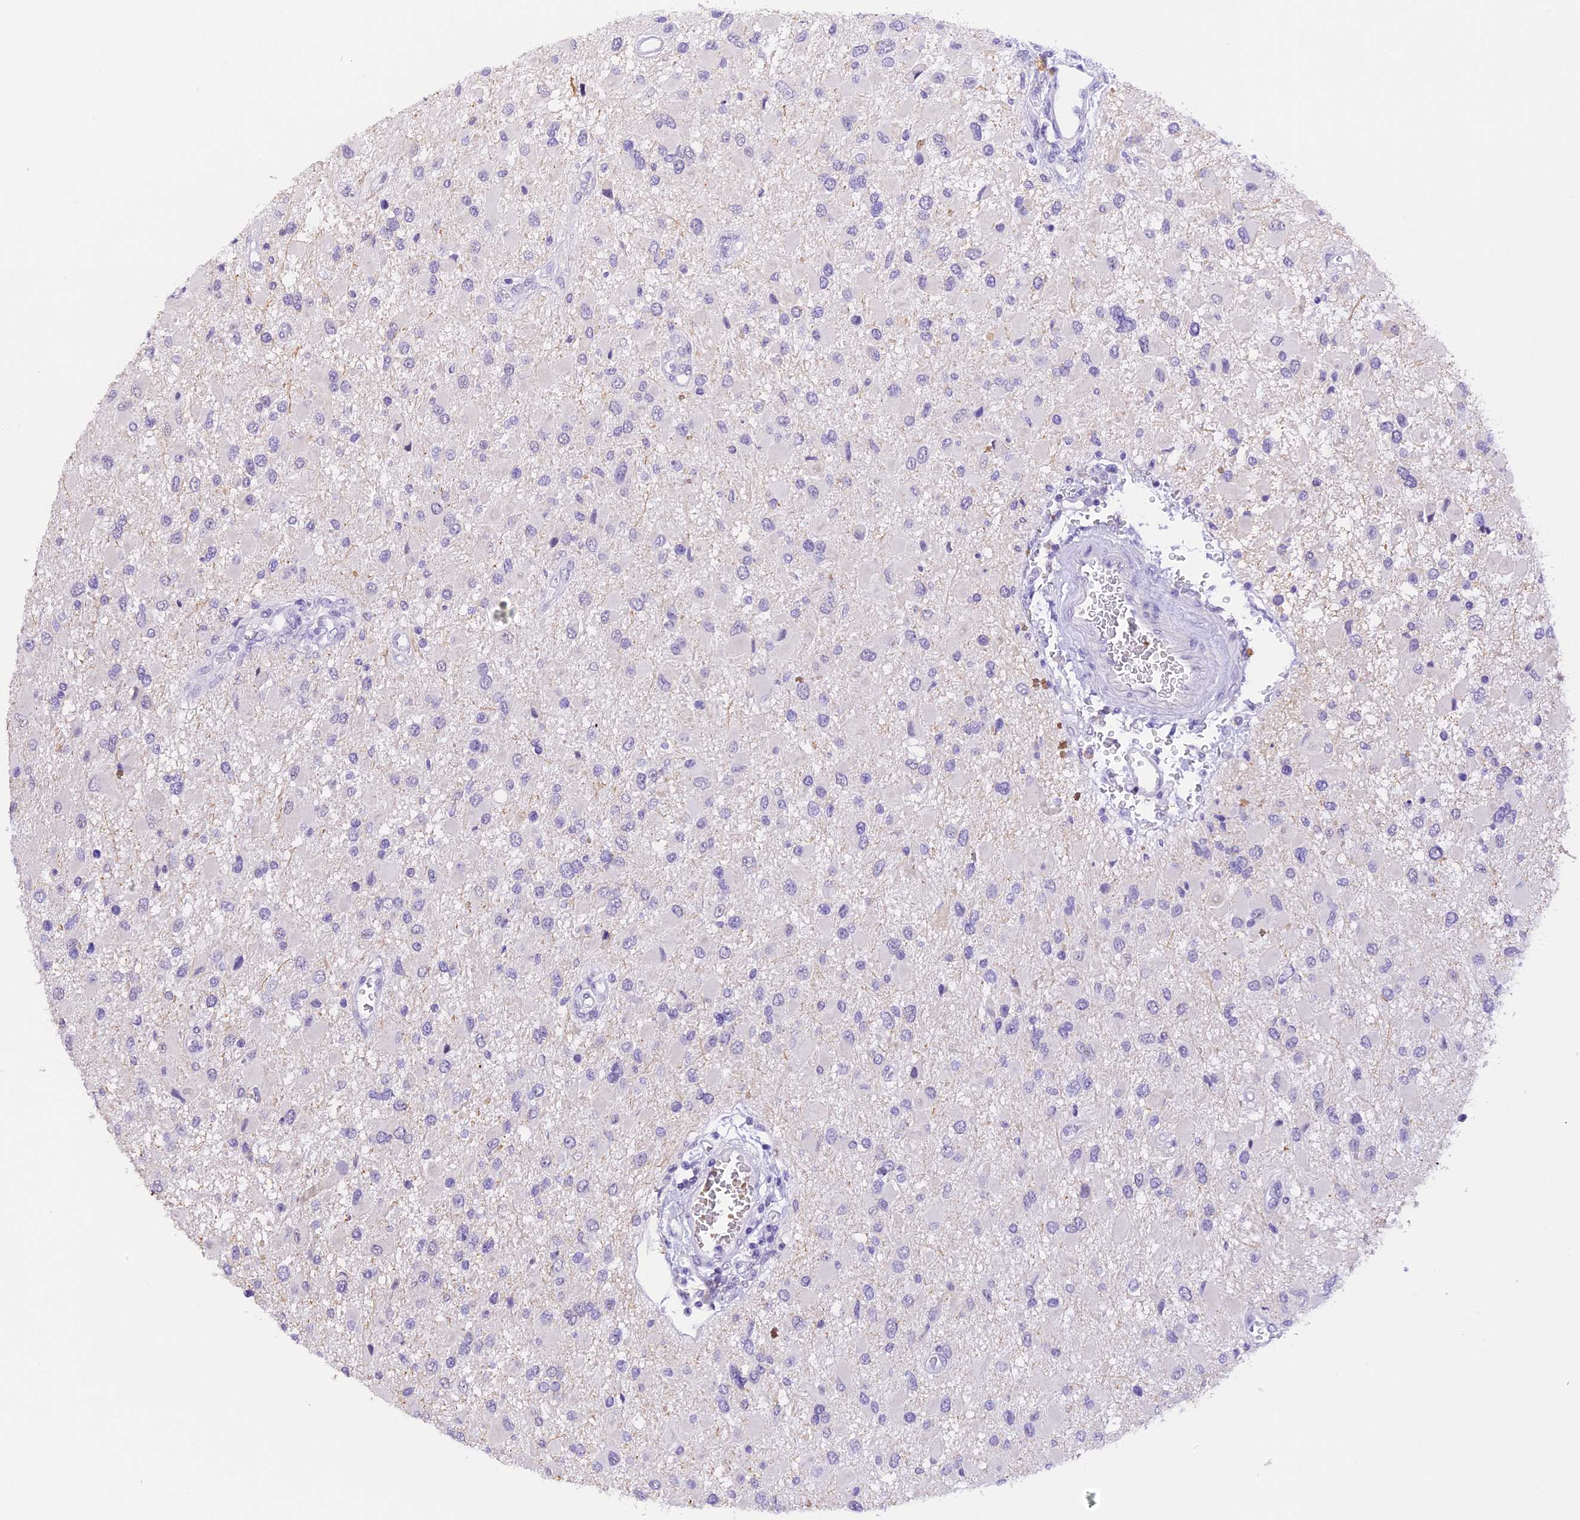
{"staining": {"intensity": "negative", "quantity": "none", "location": "none"}, "tissue": "glioma", "cell_type": "Tumor cells", "image_type": "cancer", "snomed": [{"axis": "morphology", "description": "Glioma, malignant, High grade"}, {"axis": "topography", "description": "Brain"}], "caption": "DAB (3,3'-diaminobenzidine) immunohistochemical staining of glioma exhibits no significant staining in tumor cells.", "gene": "AHSP", "patient": {"sex": "male", "age": 53}}